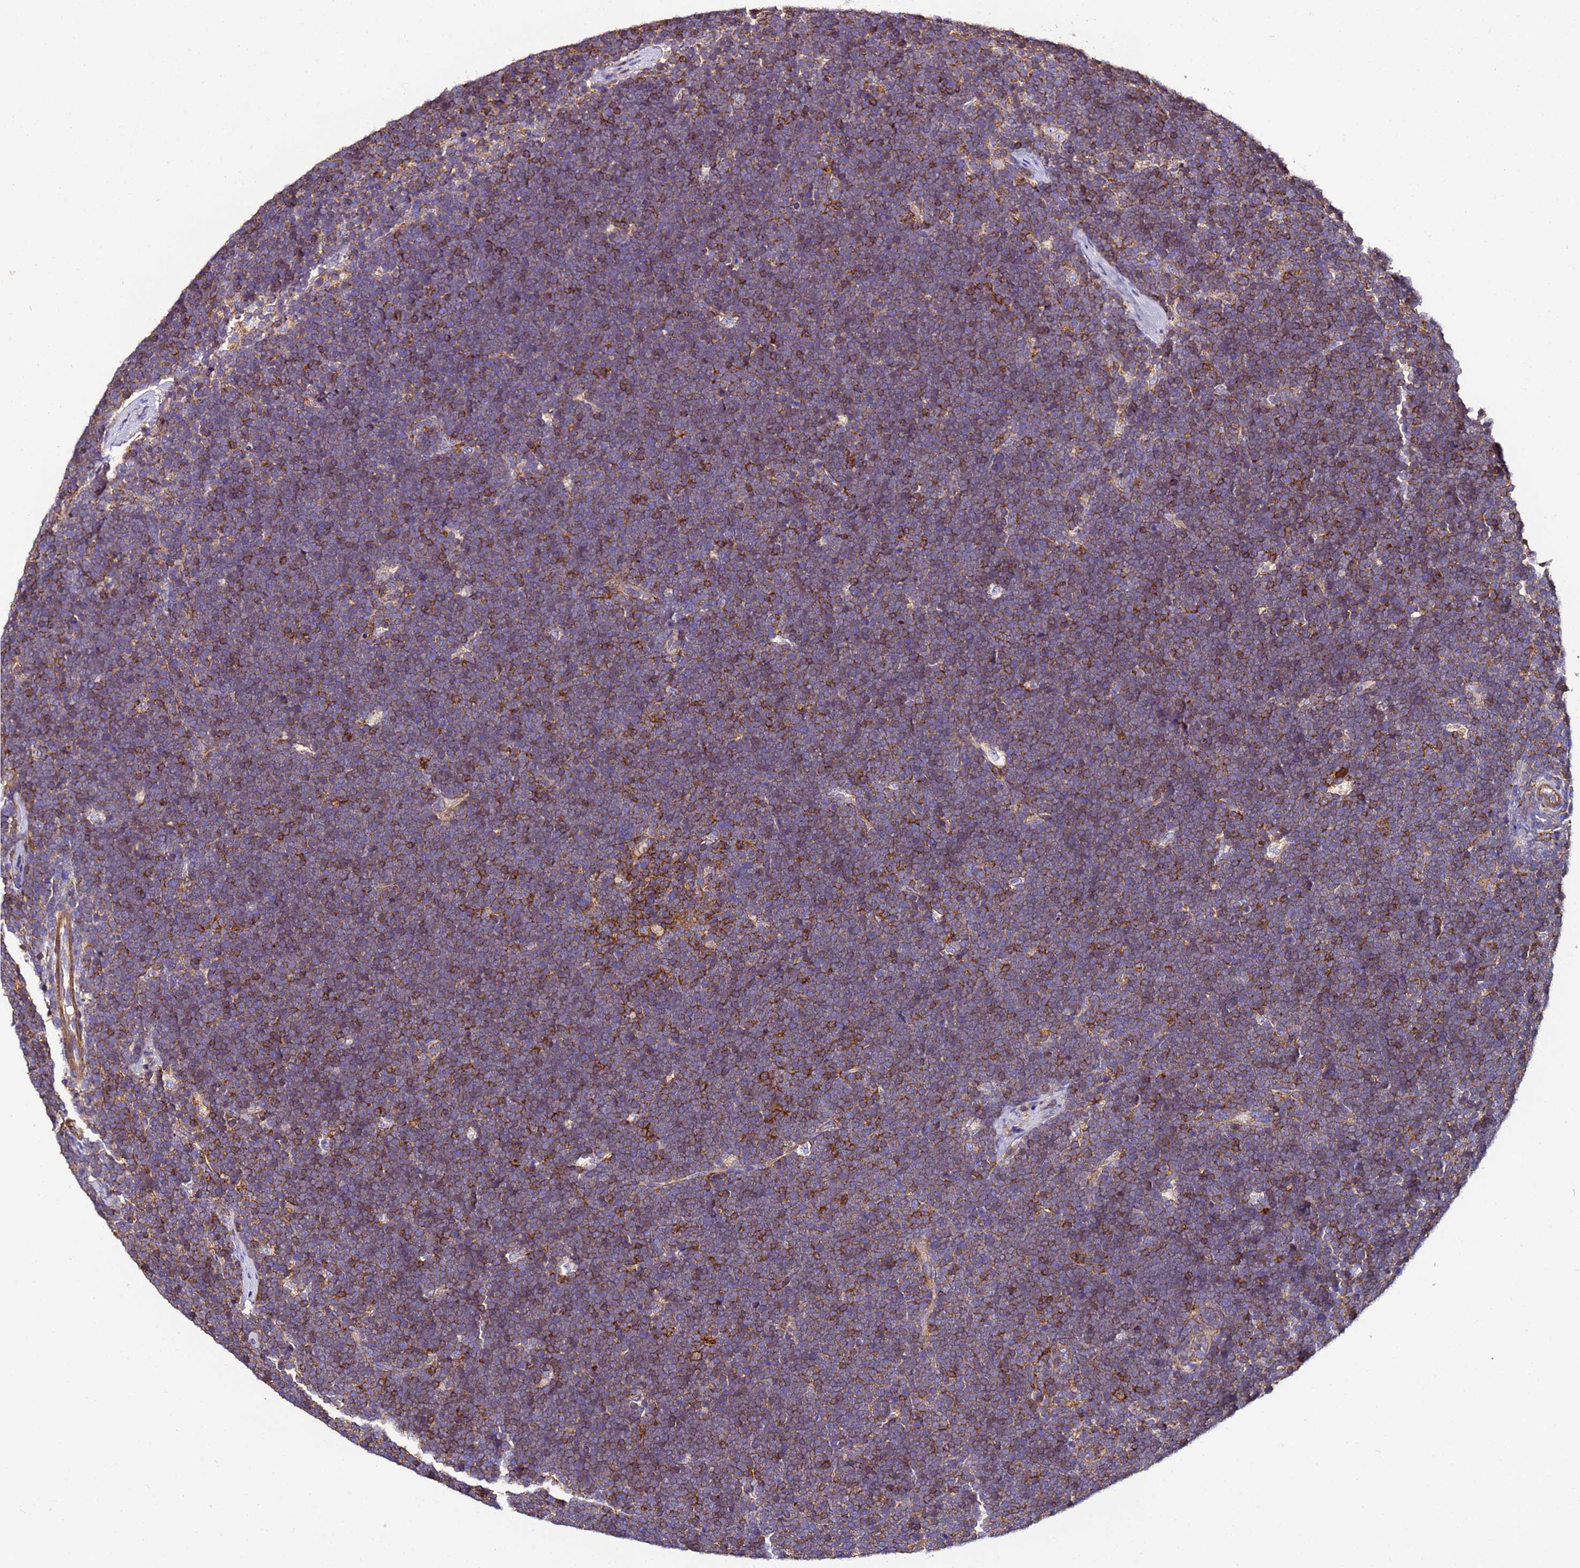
{"staining": {"intensity": "moderate", "quantity": "25%-75%", "location": "cytoplasmic/membranous"}, "tissue": "lymphoma", "cell_type": "Tumor cells", "image_type": "cancer", "snomed": [{"axis": "morphology", "description": "Malignant lymphoma, non-Hodgkin's type, High grade"}, {"axis": "topography", "description": "Lymph node"}], "caption": "Immunohistochemical staining of lymphoma shows medium levels of moderate cytoplasmic/membranous positivity in about 25%-75% of tumor cells. (brown staining indicates protein expression, while blue staining denotes nuclei).", "gene": "ACTB", "patient": {"sex": "male", "age": 13}}